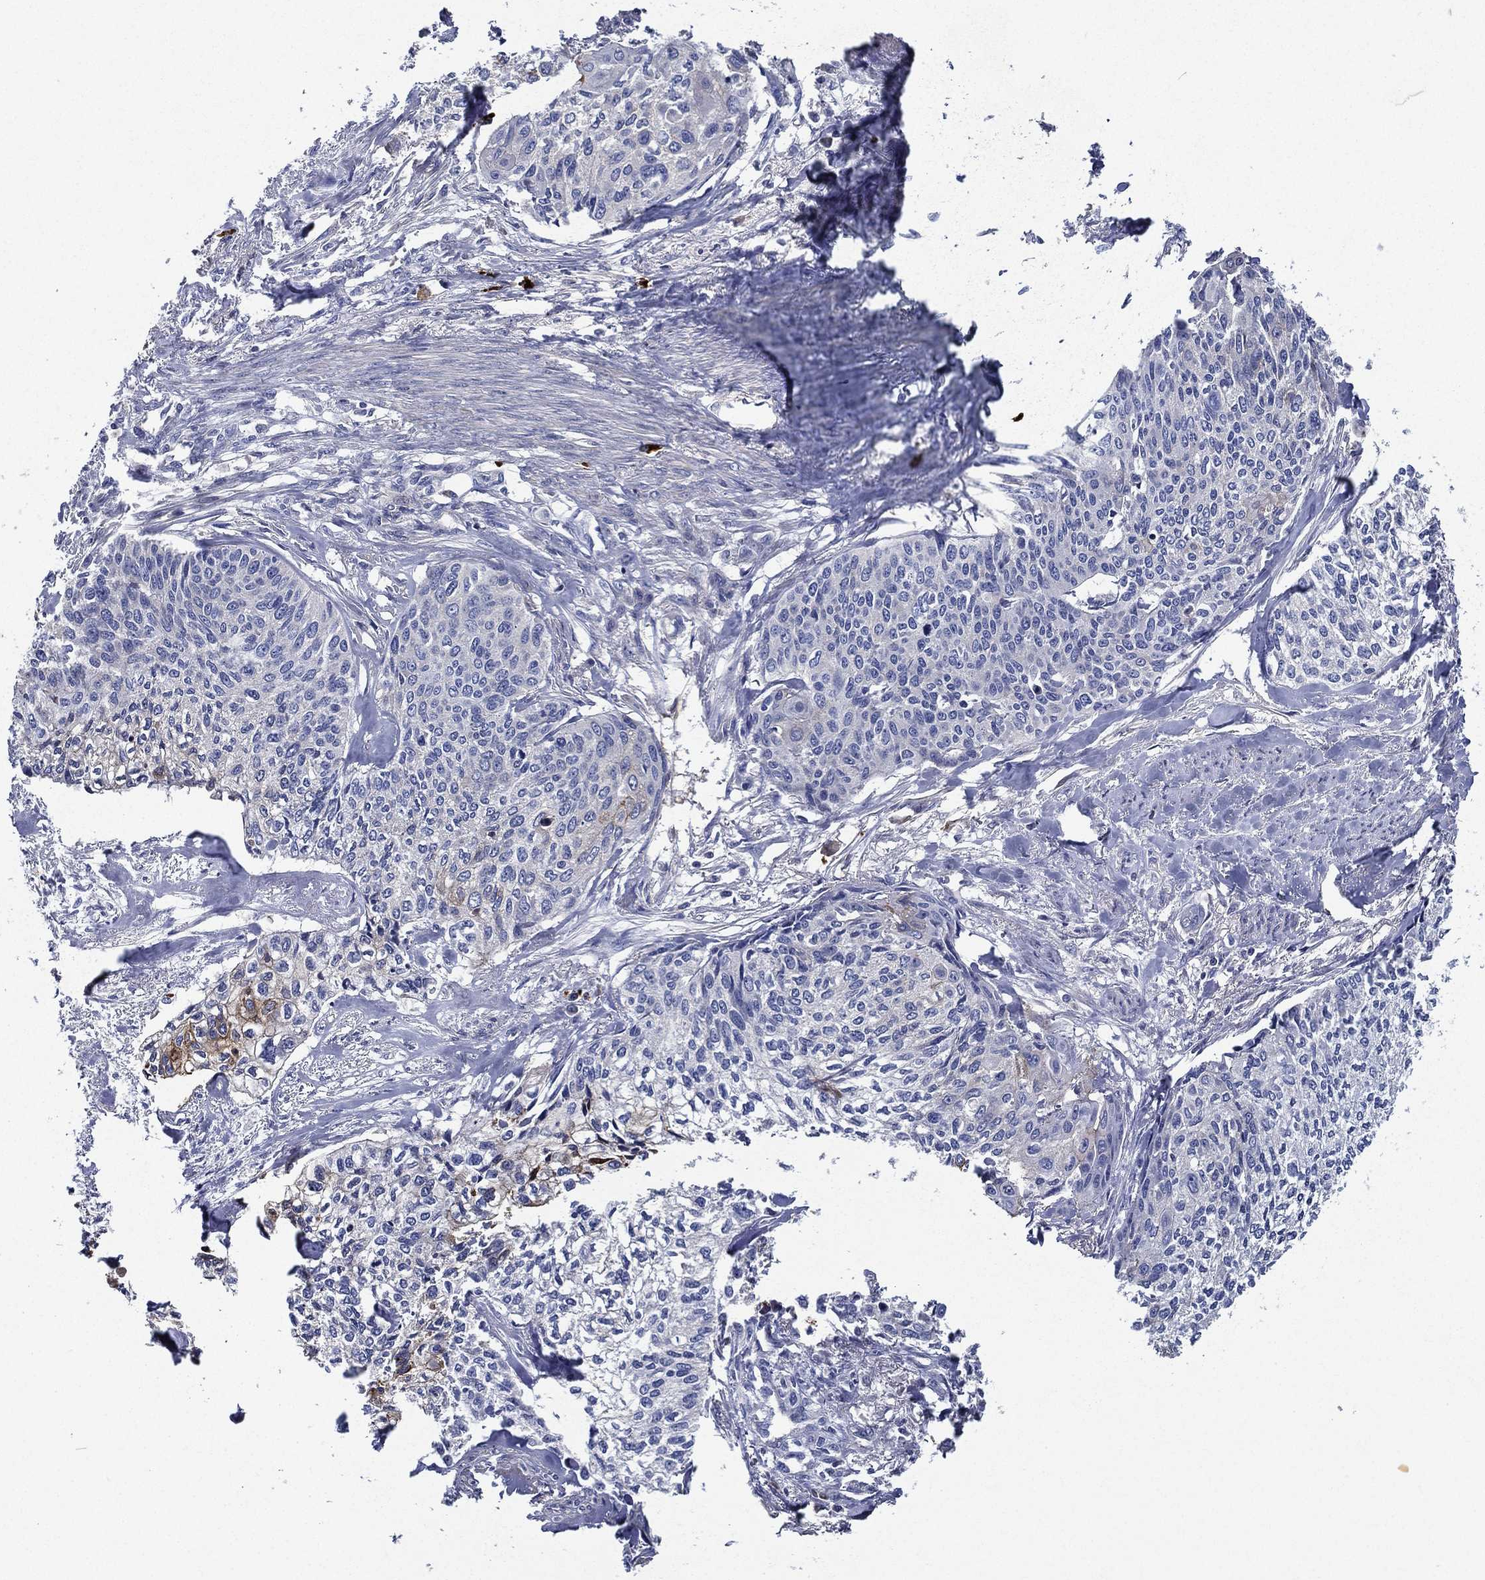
{"staining": {"intensity": "negative", "quantity": "none", "location": "none"}, "tissue": "cervical cancer", "cell_type": "Tumor cells", "image_type": "cancer", "snomed": [{"axis": "morphology", "description": "Squamous cell carcinoma, NOS"}, {"axis": "topography", "description": "Cervix"}], "caption": "Tumor cells show no significant positivity in cervical cancer (squamous cell carcinoma). The staining was performed using DAB to visualize the protein expression in brown, while the nuclei were stained in blue with hematoxylin (Magnification: 20x).", "gene": "TMPRSS11D", "patient": {"sex": "female", "age": 58}}